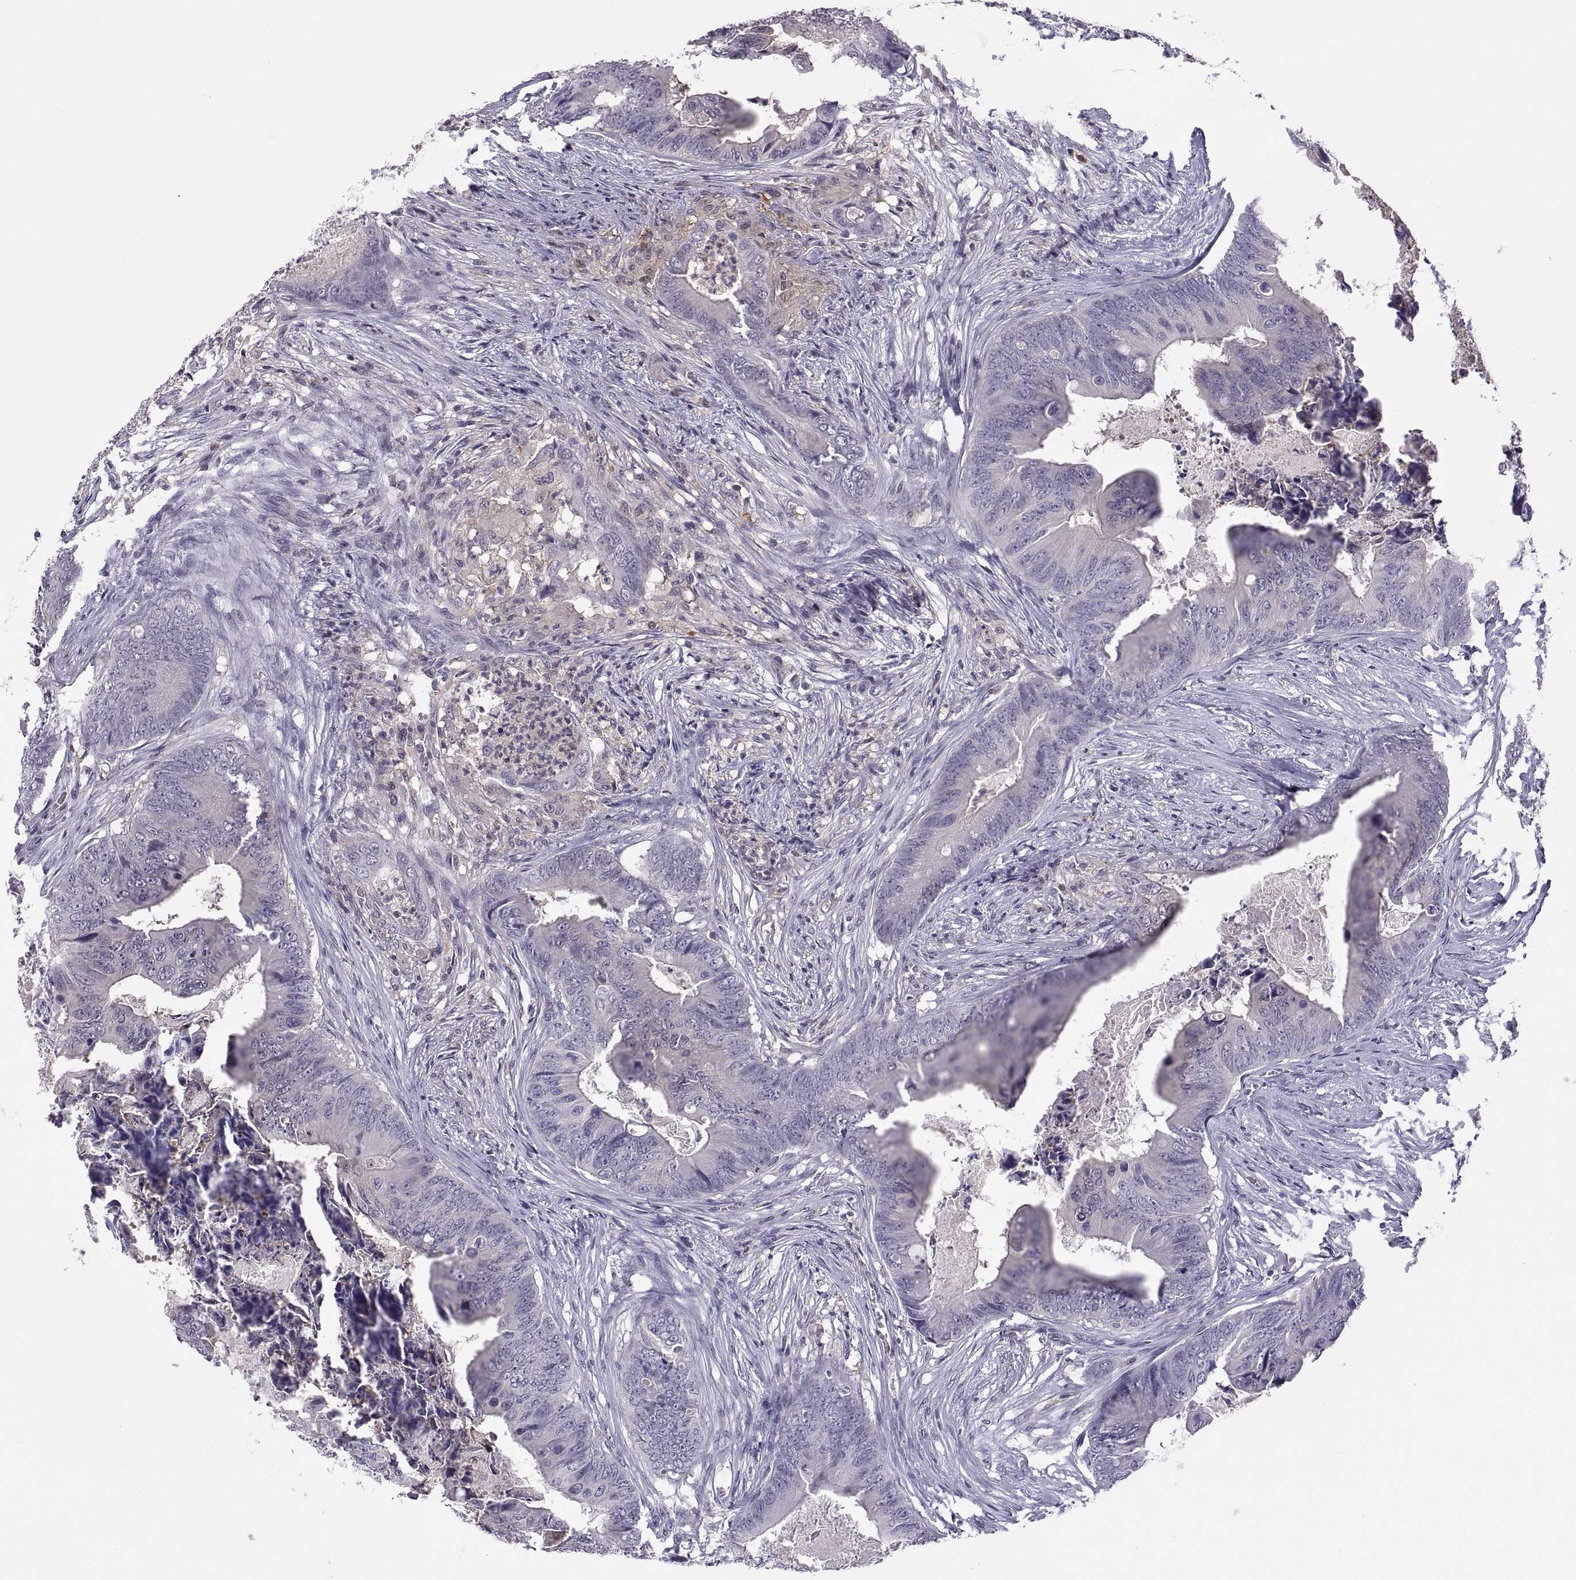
{"staining": {"intensity": "negative", "quantity": "none", "location": "none"}, "tissue": "colorectal cancer", "cell_type": "Tumor cells", "image_type": "cancer", "snomed": [{"axis": "morphology", "description": "Adenocarcinoma, NOS"}, {"axis": "topography", "description": "Colon"}], "caption": "DAB immunohistochemical staining of adenocarcinoma (colorectal) displays no significant staining in tumor cells.", "gene": "FGF9", "patient": {"sex": "male", "age": 84}}